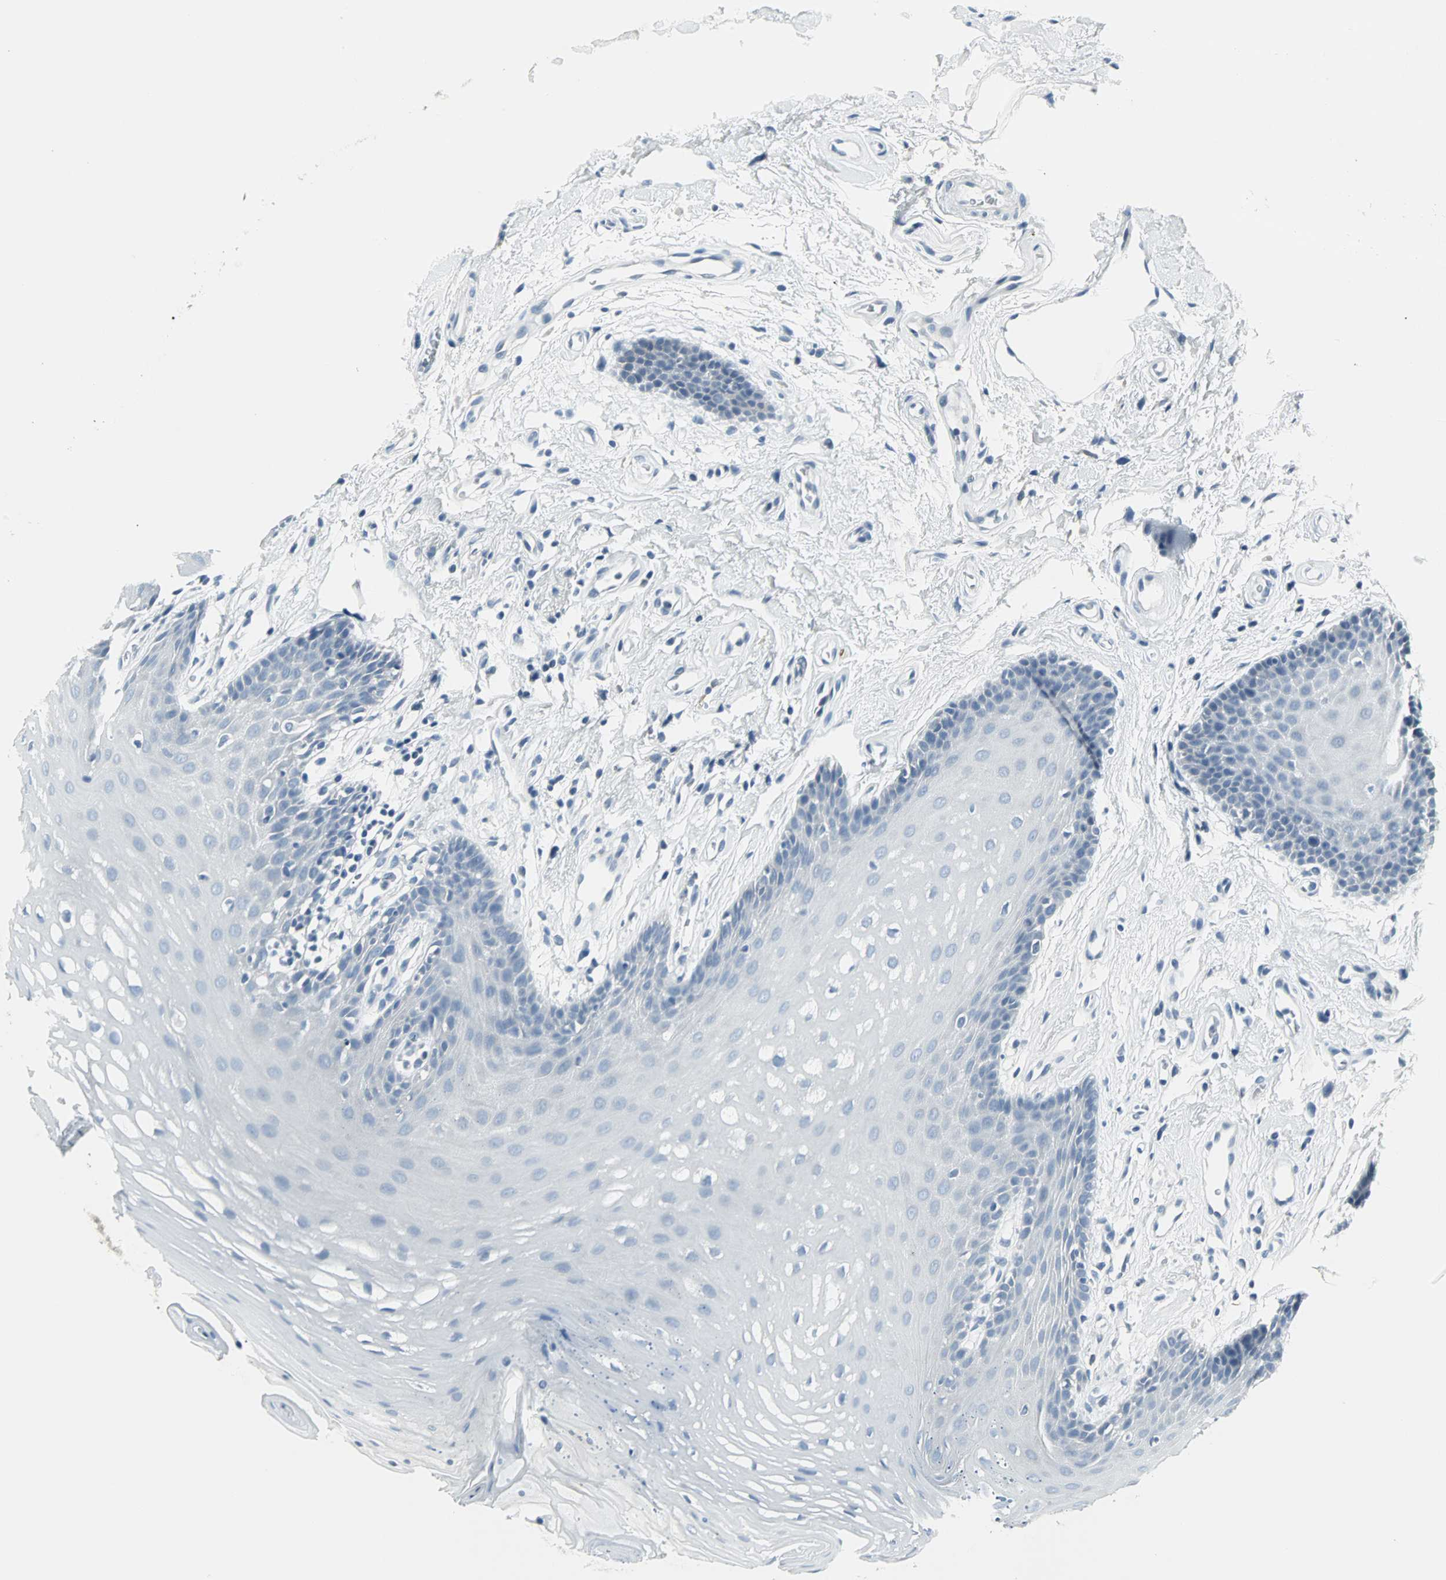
{"staining": {"intensity": "negative", "quantity": "none", "location": "none"}, "tissue": "oral mucosa", "cell_type": "Squamous epithelial cells", "image_type": "normal", "snomed": [{"axis": "morphology", "description": "Normal tissue, NOS"}, {"axis": "topography", "description": "Oral tissue"}], "caption": "DAB immunohistochemical staining of unremarkable human oral mucosa exhibits no significant expression in squamous epithelial cells. (Immunohistochemistry, brightfield microscopy, high magnification).", "gene": "SLC2A5", "patient": {"sex": "male", "age": 62}}